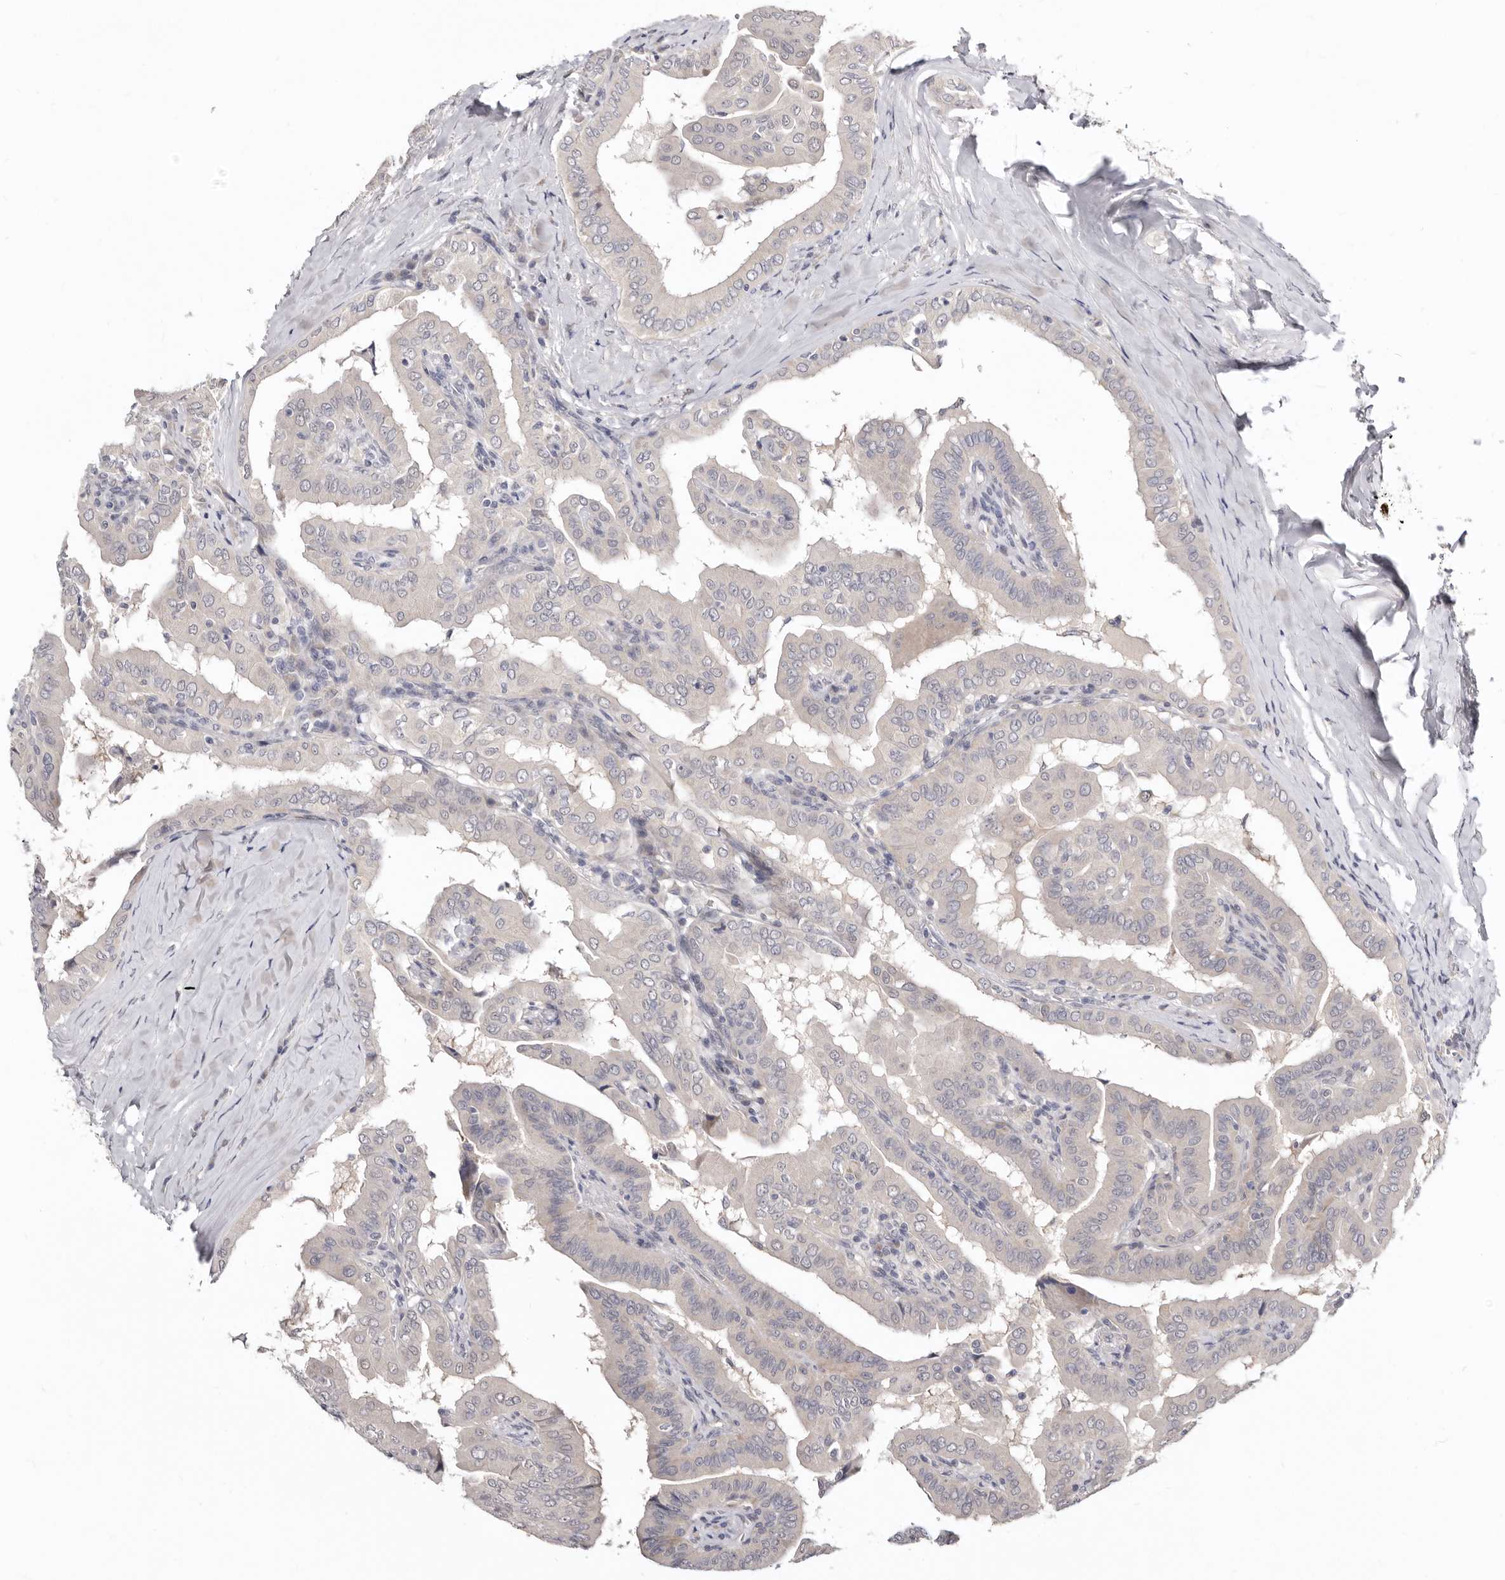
{"staining": {"intensity": "negative", "quantity": "none", "location": "none"}, "tissue": "thyroid cancer", "cell_type": "Tumor cells", "image_type": "cancer", "snomed": [{"axis": "morphology", "description": "Papillary adenocarcinoma, NOS"}, {"axis": "topography", "description": "Thyroid gland"}], "caption": "Immunohistochemistry (IHC) image of human thyroid papillary adenocarcinoma stained for a protein (brown), which exhibits no expression in tumor cells.", "gene": "KLHL4", "patient": {"sex": "male", "age": 33}}